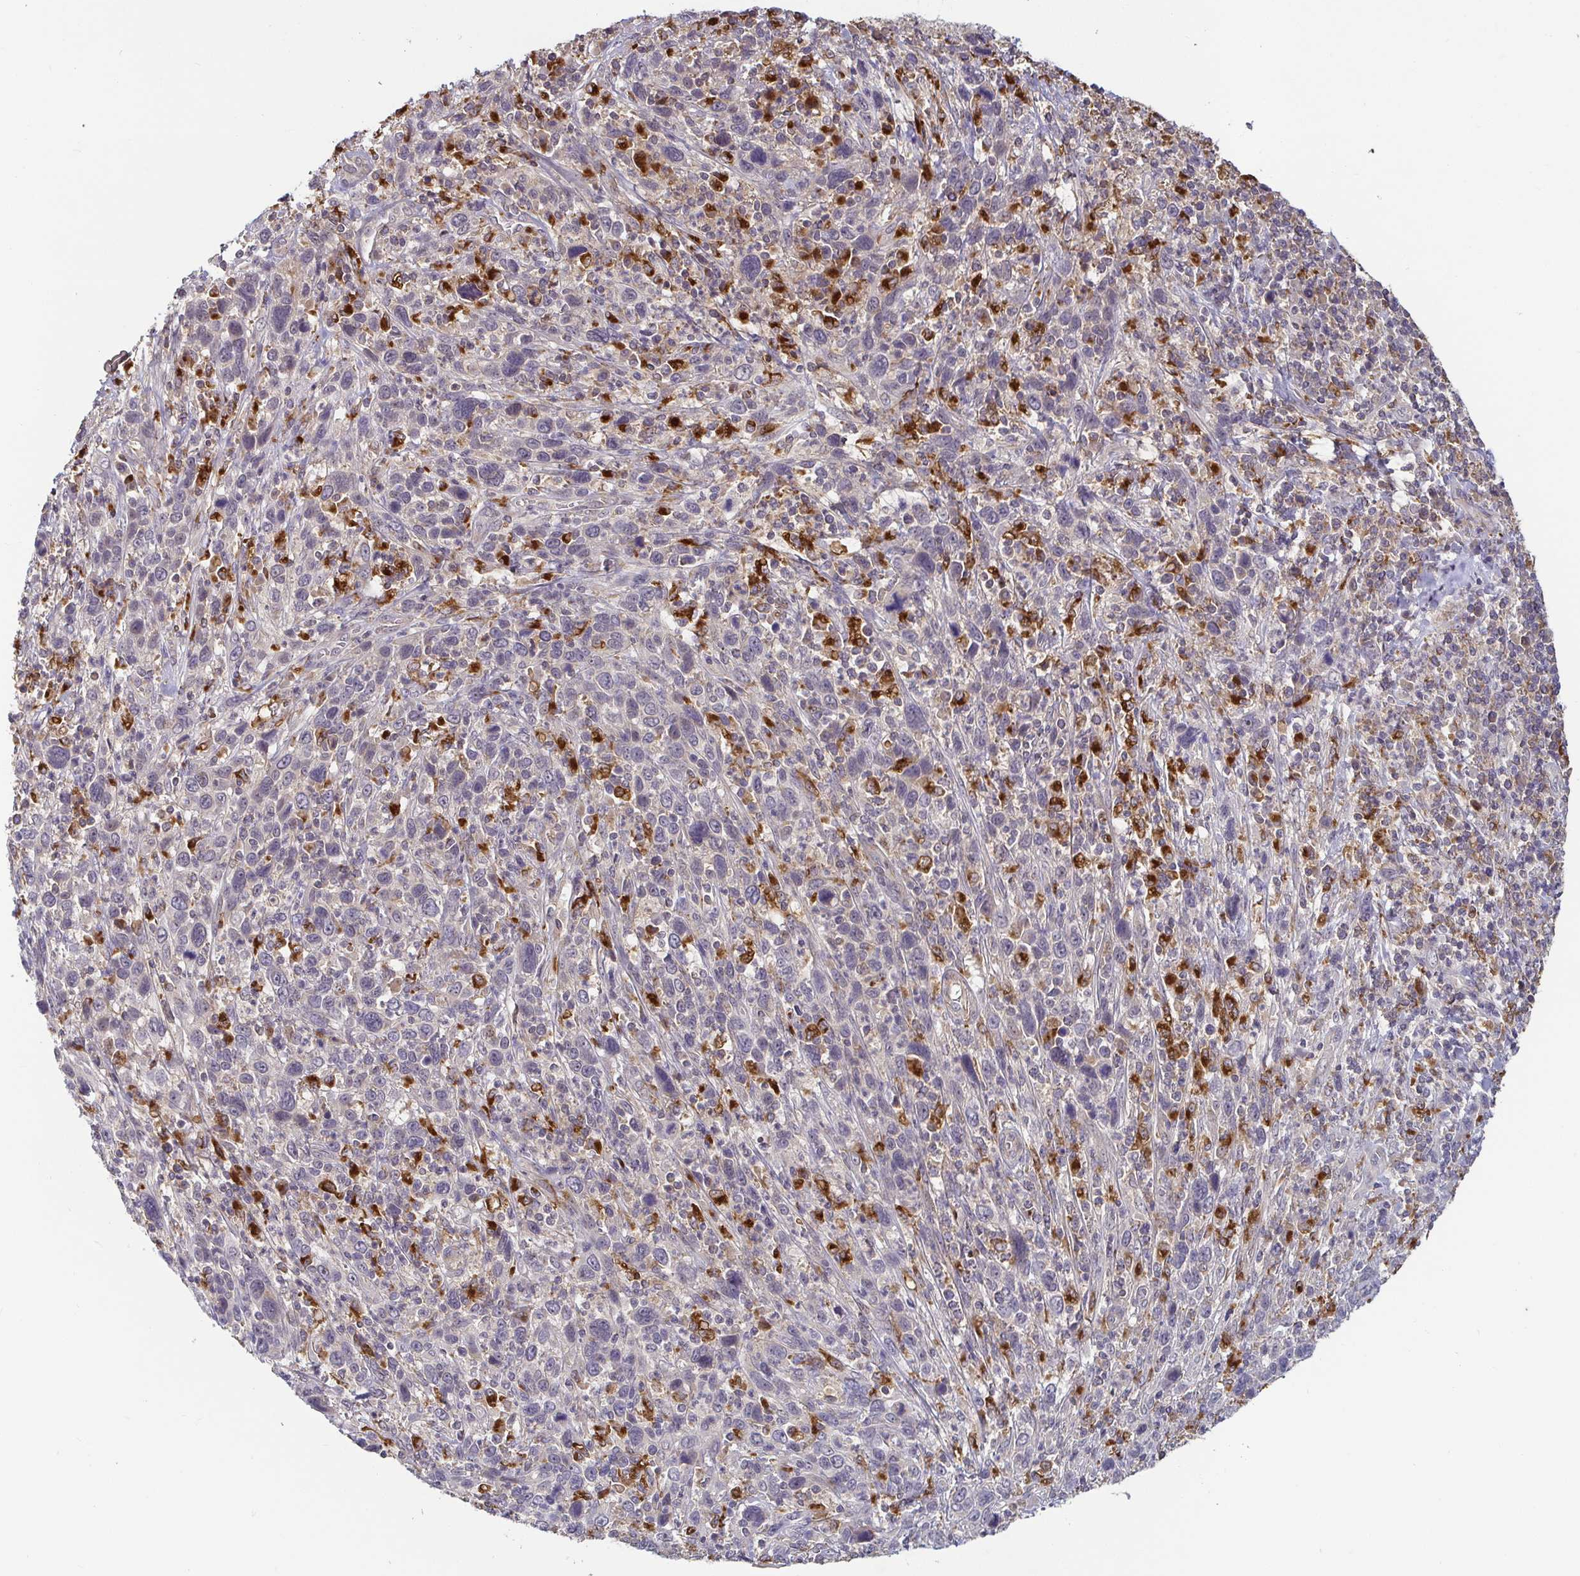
{"staining": {"intensity": "negative", "quantity": "none", "location": "none"}, "tissue": "cervical cancer", "cell_type": "Tumor cells", "image_type": "cancer", "snomed": [{"axis": "morphology", "description": "Squamous cell carcinoma, NOS"}, {"axis": "topography", "description": "Cervix"}], "caption": "Immunohistochemistry (IHC) photomicrograph of neoplastic tissue: human cervical squamous cell carcinoma stained with DAB reveals no significant protein positivity in tumor cells.", "gene": "CDH18", "patient": {"sex": "female", "age": 46}}